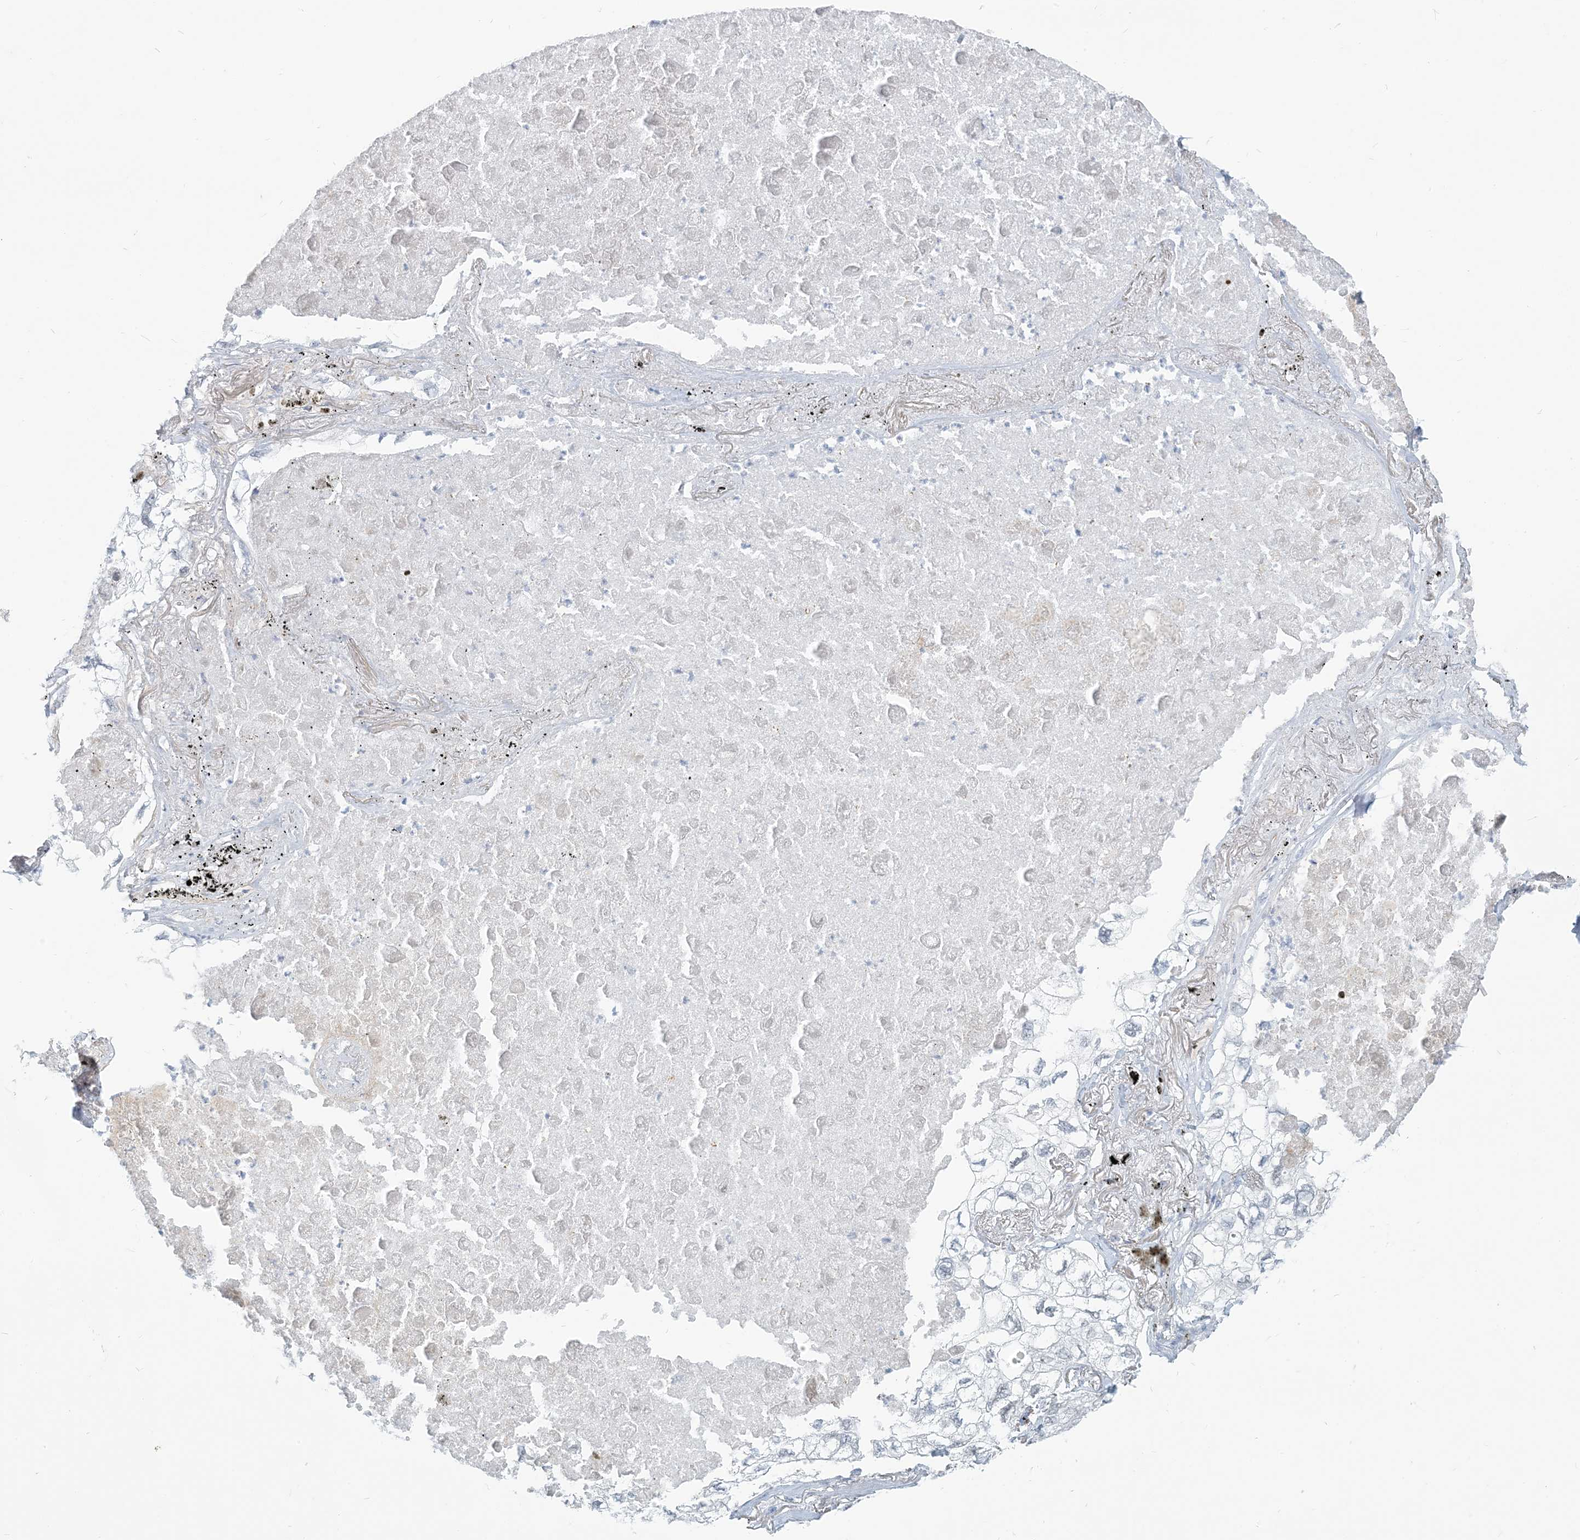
{"staining": {"intensity": "negative", "quantity": "none", "location": "none"}, "tissue": "lung cancer", "cell_type": "Tumor cells", "image_type": "cancer", "snomed": [{"axis": "morphology", "description": "Adenocarcinoma, NOS"}, {"axis": "topography", "description": "Lung"}], "caption": "High power microscopy photomicrograph of an immunohistochemistry histopathology image of adenocarcinoma (lung), revealing no significant staining in tumor cells. The staining is performed using DAB (3,3'-diaminobenzidine) brown chromogen with nuclei counter-stained in using hematoxylin.", "gene": "SCML1", "patient": {"sex": "male", "age": 65}}